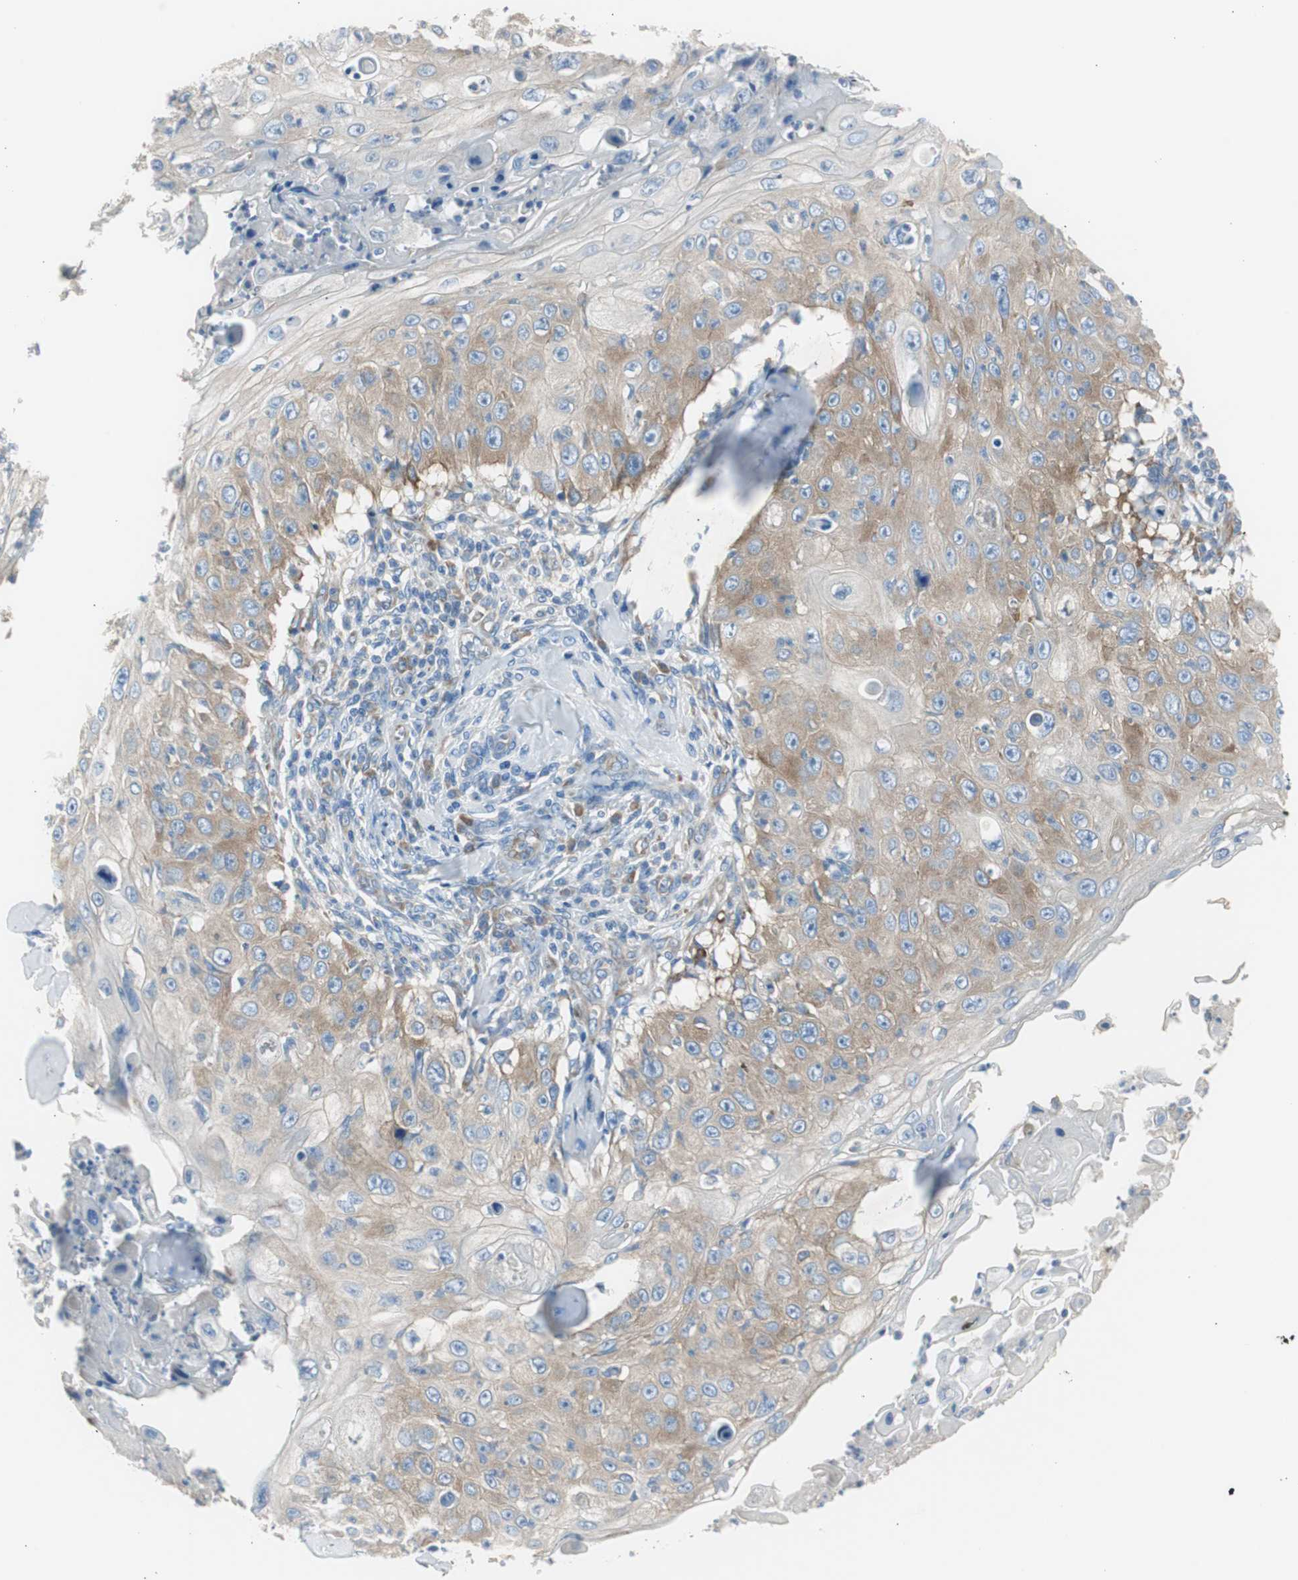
{"staining": {"intensity": "moderate", "quantity": ">75%", "location": "cytoplasmic/membranous"}, "tissue": "skin cancer", "cell_type": "Tumor cells", "image_type": "cancer", "snomed": [{"axis": "morphology", "description": "Squamous cell carcinoma, NOS"}, {"axis": "topography", "description": "Skin"}], "caption": "Immunohistochemistry (DAB) staining of human skin squamous cell carcinoma exhibits moderate cytoplasmic/membranous protein staining in approximately >75% of tumor cells.", "gene": "RPS12", "patient": {"sex": "male", "age": 86}}